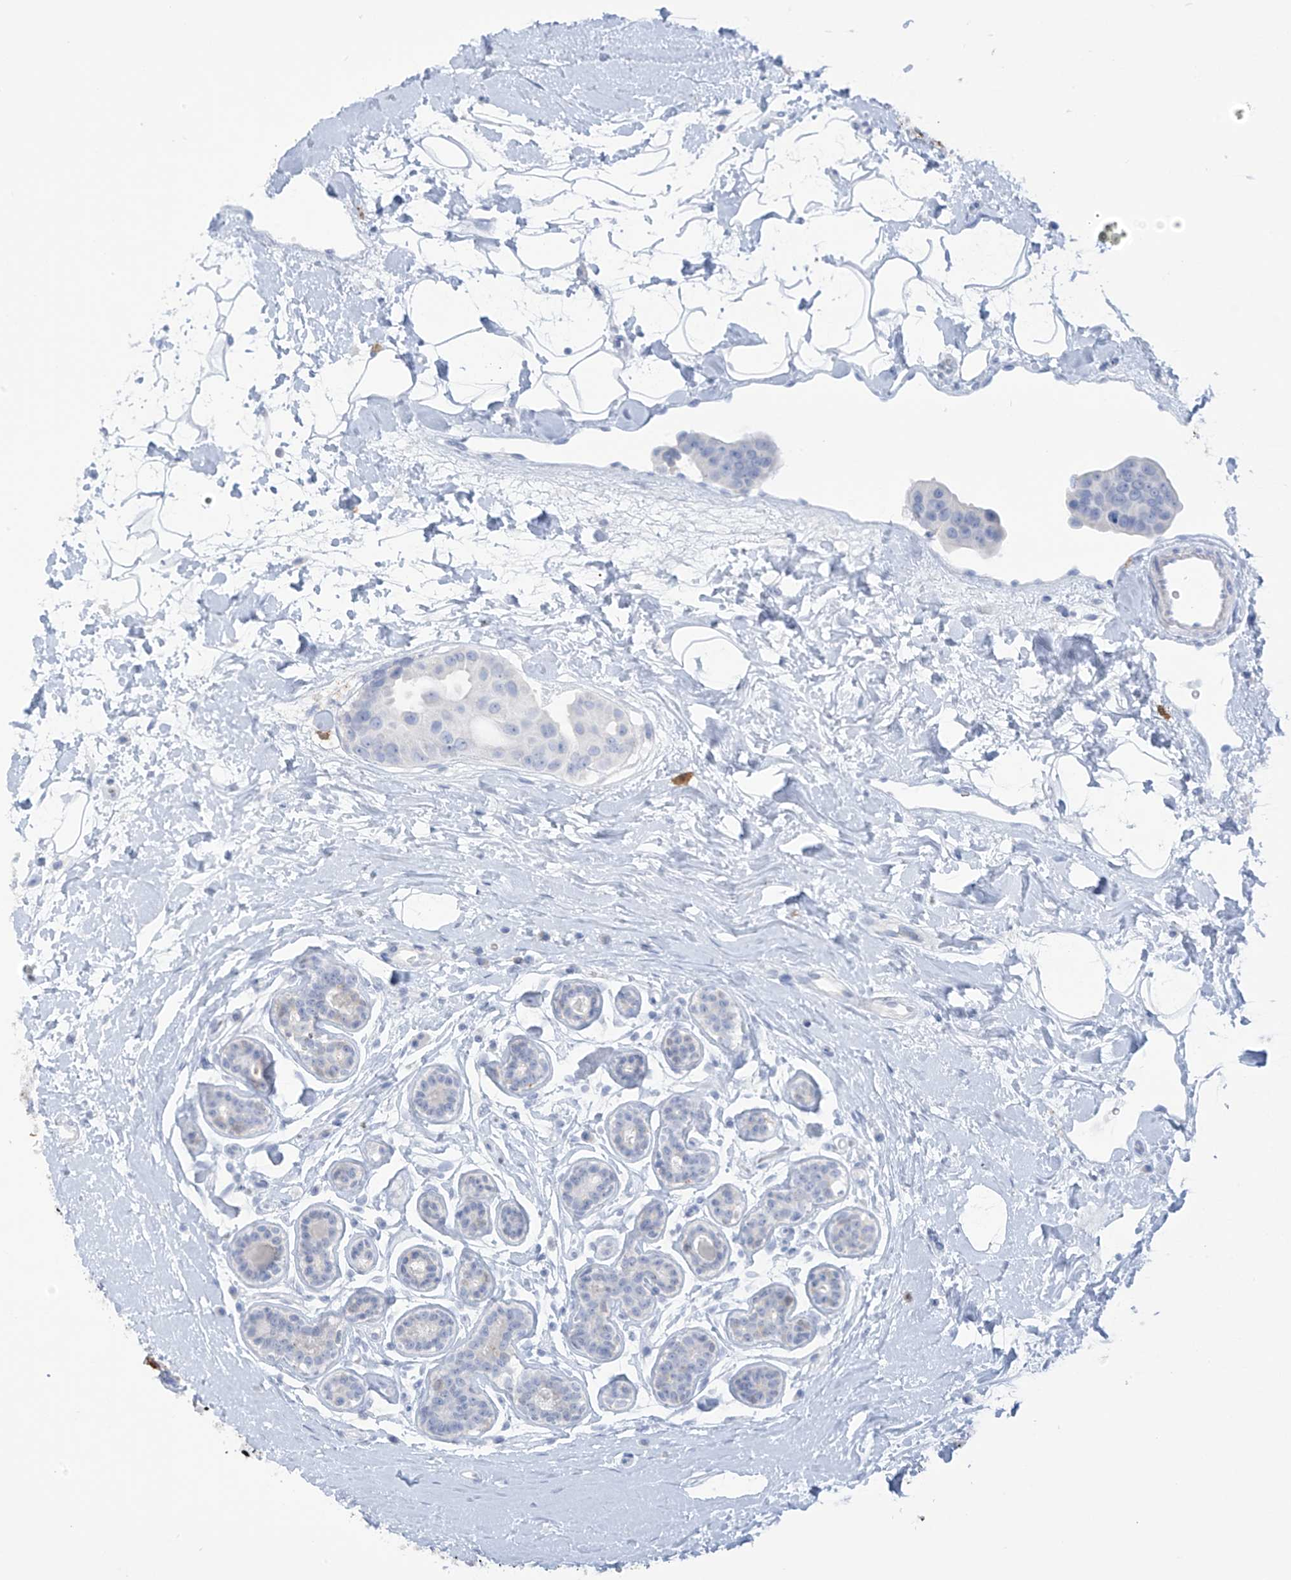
{"staining": {"intensity": "negative", "quantity": "none", "location": "none"}, "tissue": "breast cancer", "cell_type": "Tumor cells", "image_type": "cancer", "snomed": [{"axis": "morphology", "description": "Normal tissue, NOS"}, {"axis": "morphology", "description": "Duct carcinoma"}, {"axis": "topography", "description": "Breast"}], "caption": "The immunohistochemistry (IHC) image has no significant positivity in tumor cells of intraductal carcinoma (breast) tissue.", "gene": "TRMT2B", "patient": {"sex": "female", "age": 39}}